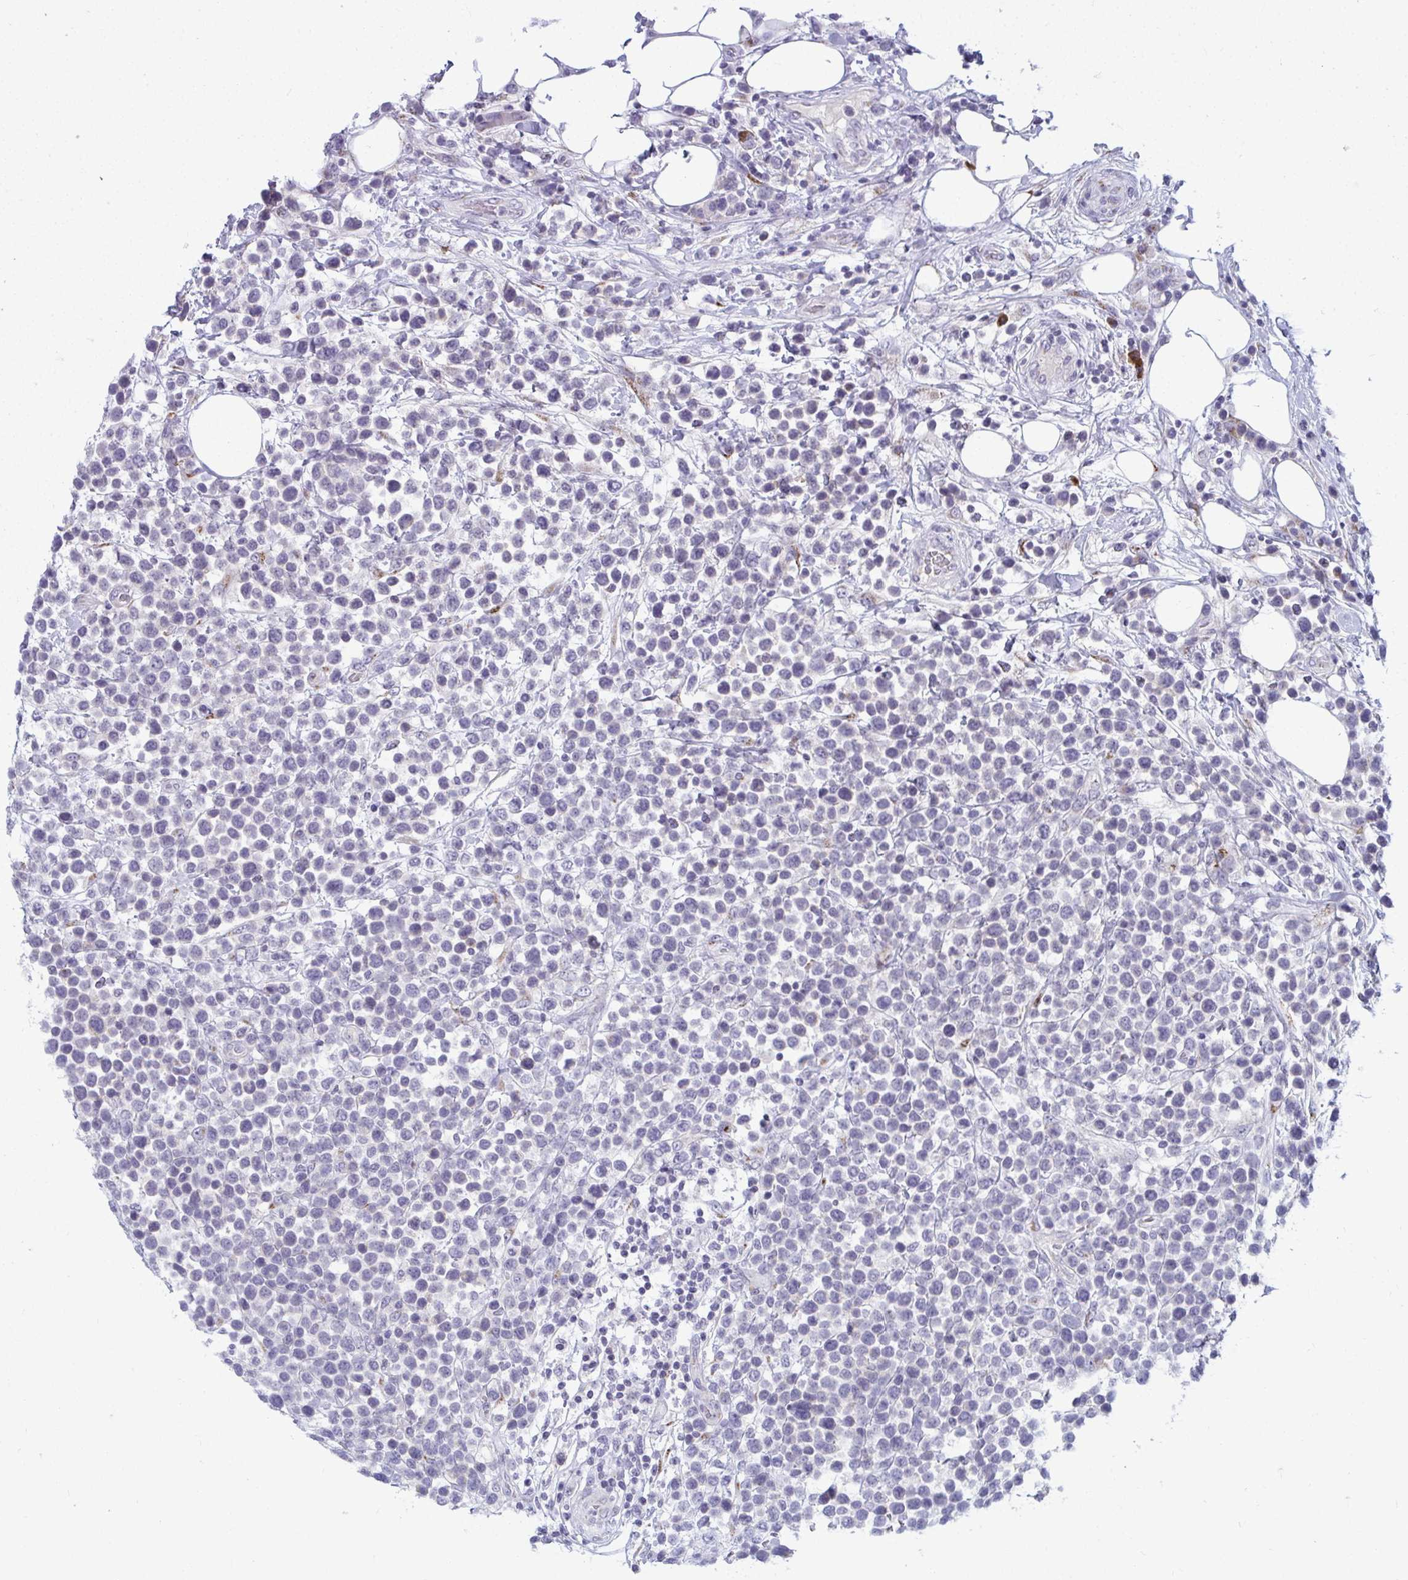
{"staining": {"intensity": "negative", "quantity": "none", "location": "none"}, "tissue": "lymphoma", "cell_type": "Tumor cells", "image_type": "cancer", "snomed": [{"axis": "morphology", "description": "Malignant lymphoma, non-Hodgkin's type, Low grade"}, {"axis": "topography", "description": "Lymph node"}], "caption": "Lymphoma was stained to show a protein in brown. There is no significant expression in tumor cells.", "gene": "DTX4", "patient": {"sex": "male", "age": 60}}